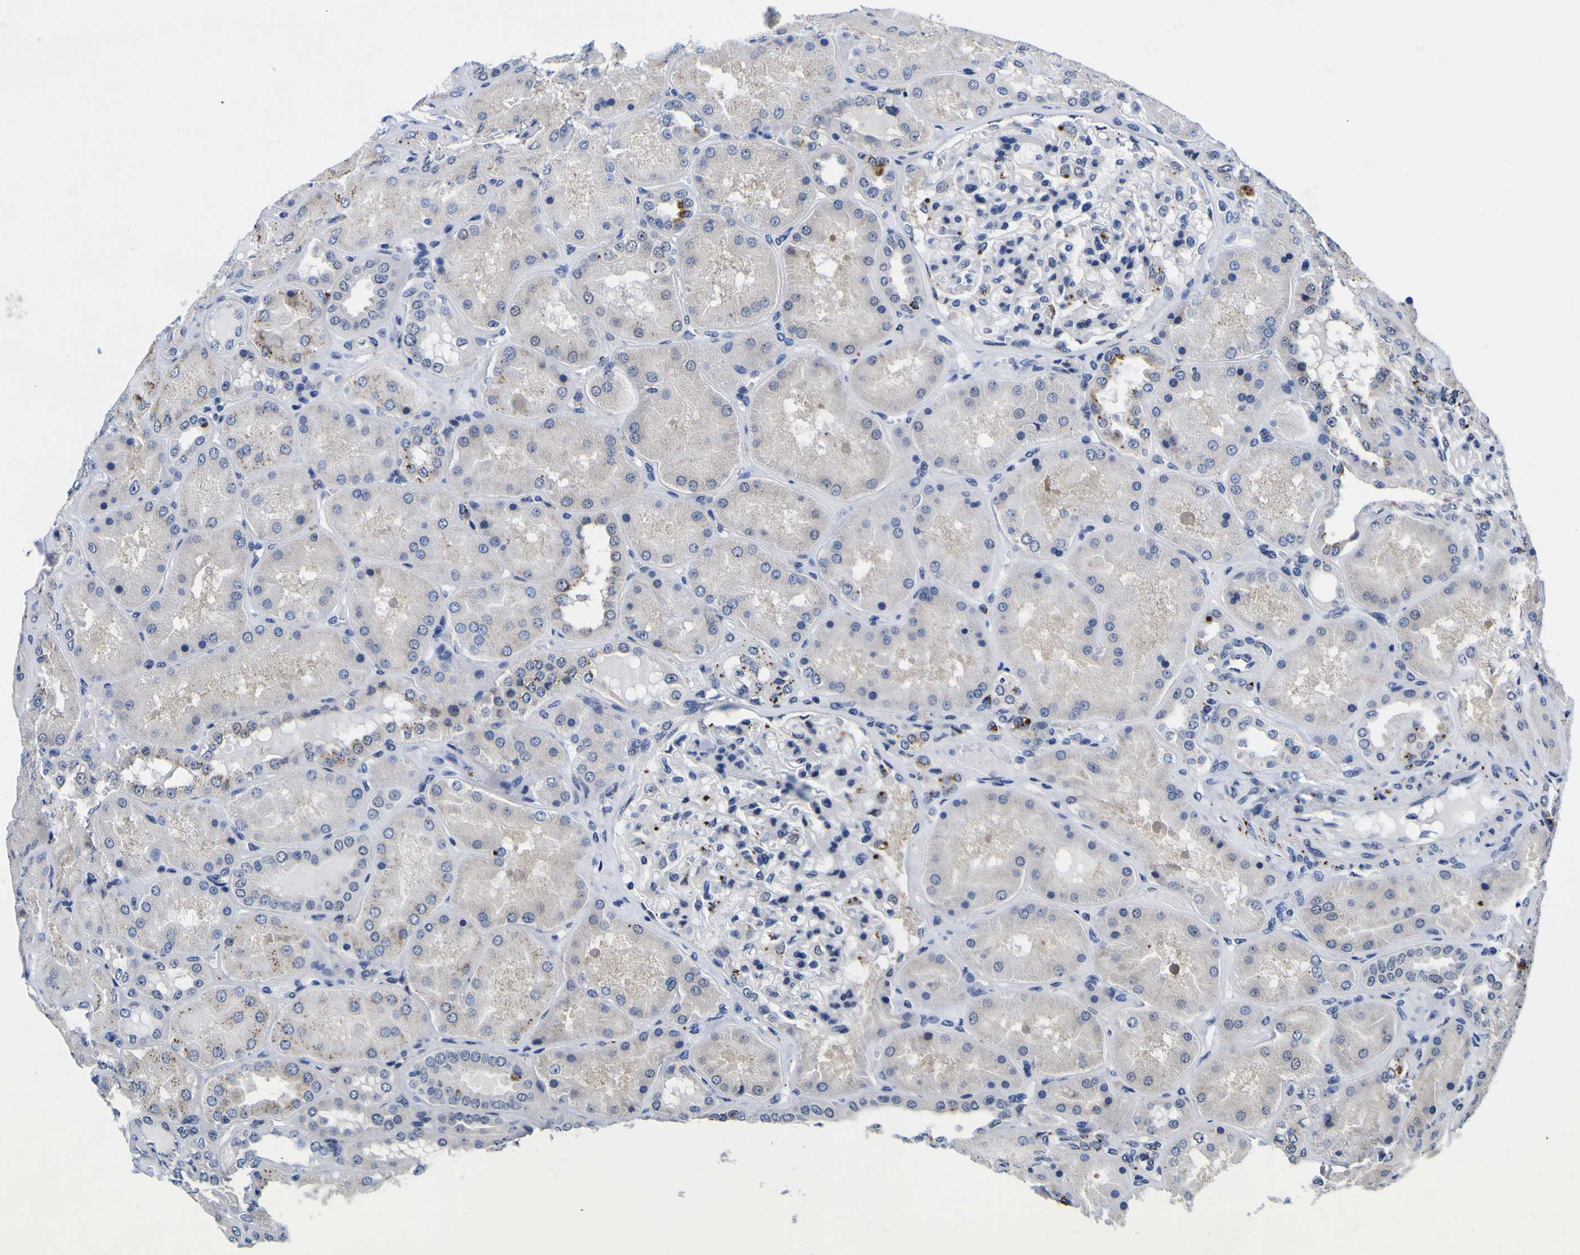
{"staining": {"intensity": "negative", "quantity": "none", "location": "none"}, "tissue": "kidney", "cell_type": "Cells in glomeruli", "image_type": "normal", "snomed": [{"axis": "morphology", "description": "Normal tissue, NOS"}, {"axis": "topography", "description": "Kidney"}], "caption": "Protein analysis of unremarkable kidney demonstrates no significant staining in cells in glomeruli. The staining is performed using DAB brown chromogen with nuclei counter-stained in using hematoxylin.", "gene": "IGFLR1", "patient": {"sex": "female", "age": 56}}